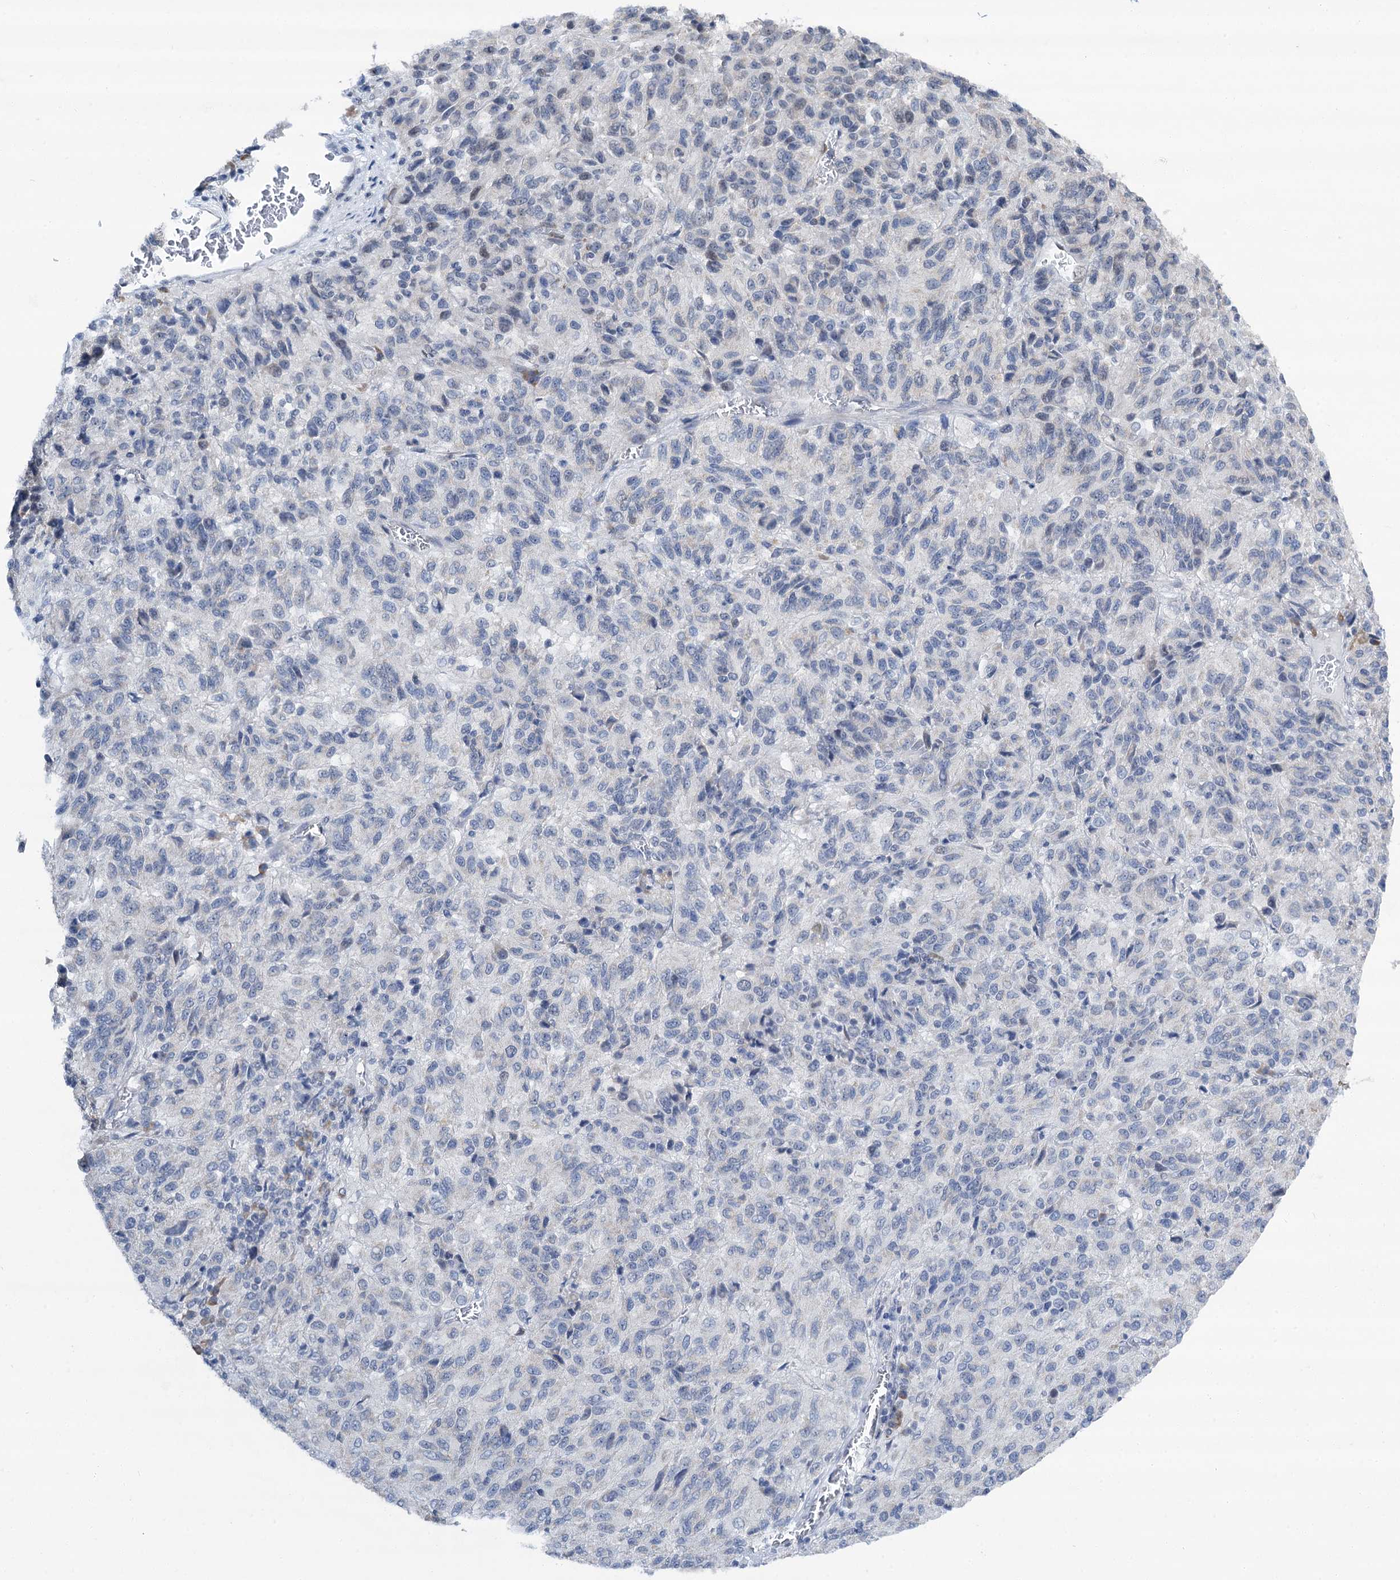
{"staining": {"intensity": "negative", "quantity": "none", "location": "none"}, "tissue": "melanoma", "cell_type": "Tumor cells", "image_type": "cancer", "snomed": [{"axis": "morphology", "description": "Malignant melanoma, Metastatic site"}, {"axis": "topography", "description": "Lung"}], "caption": "Human melanoma stained for a protein using immunohistochemistry (IHC) demonstrates no positivity in tumor cells.", "gene": "SPATS2", "patient": {"sex": "male", "age": 64}}